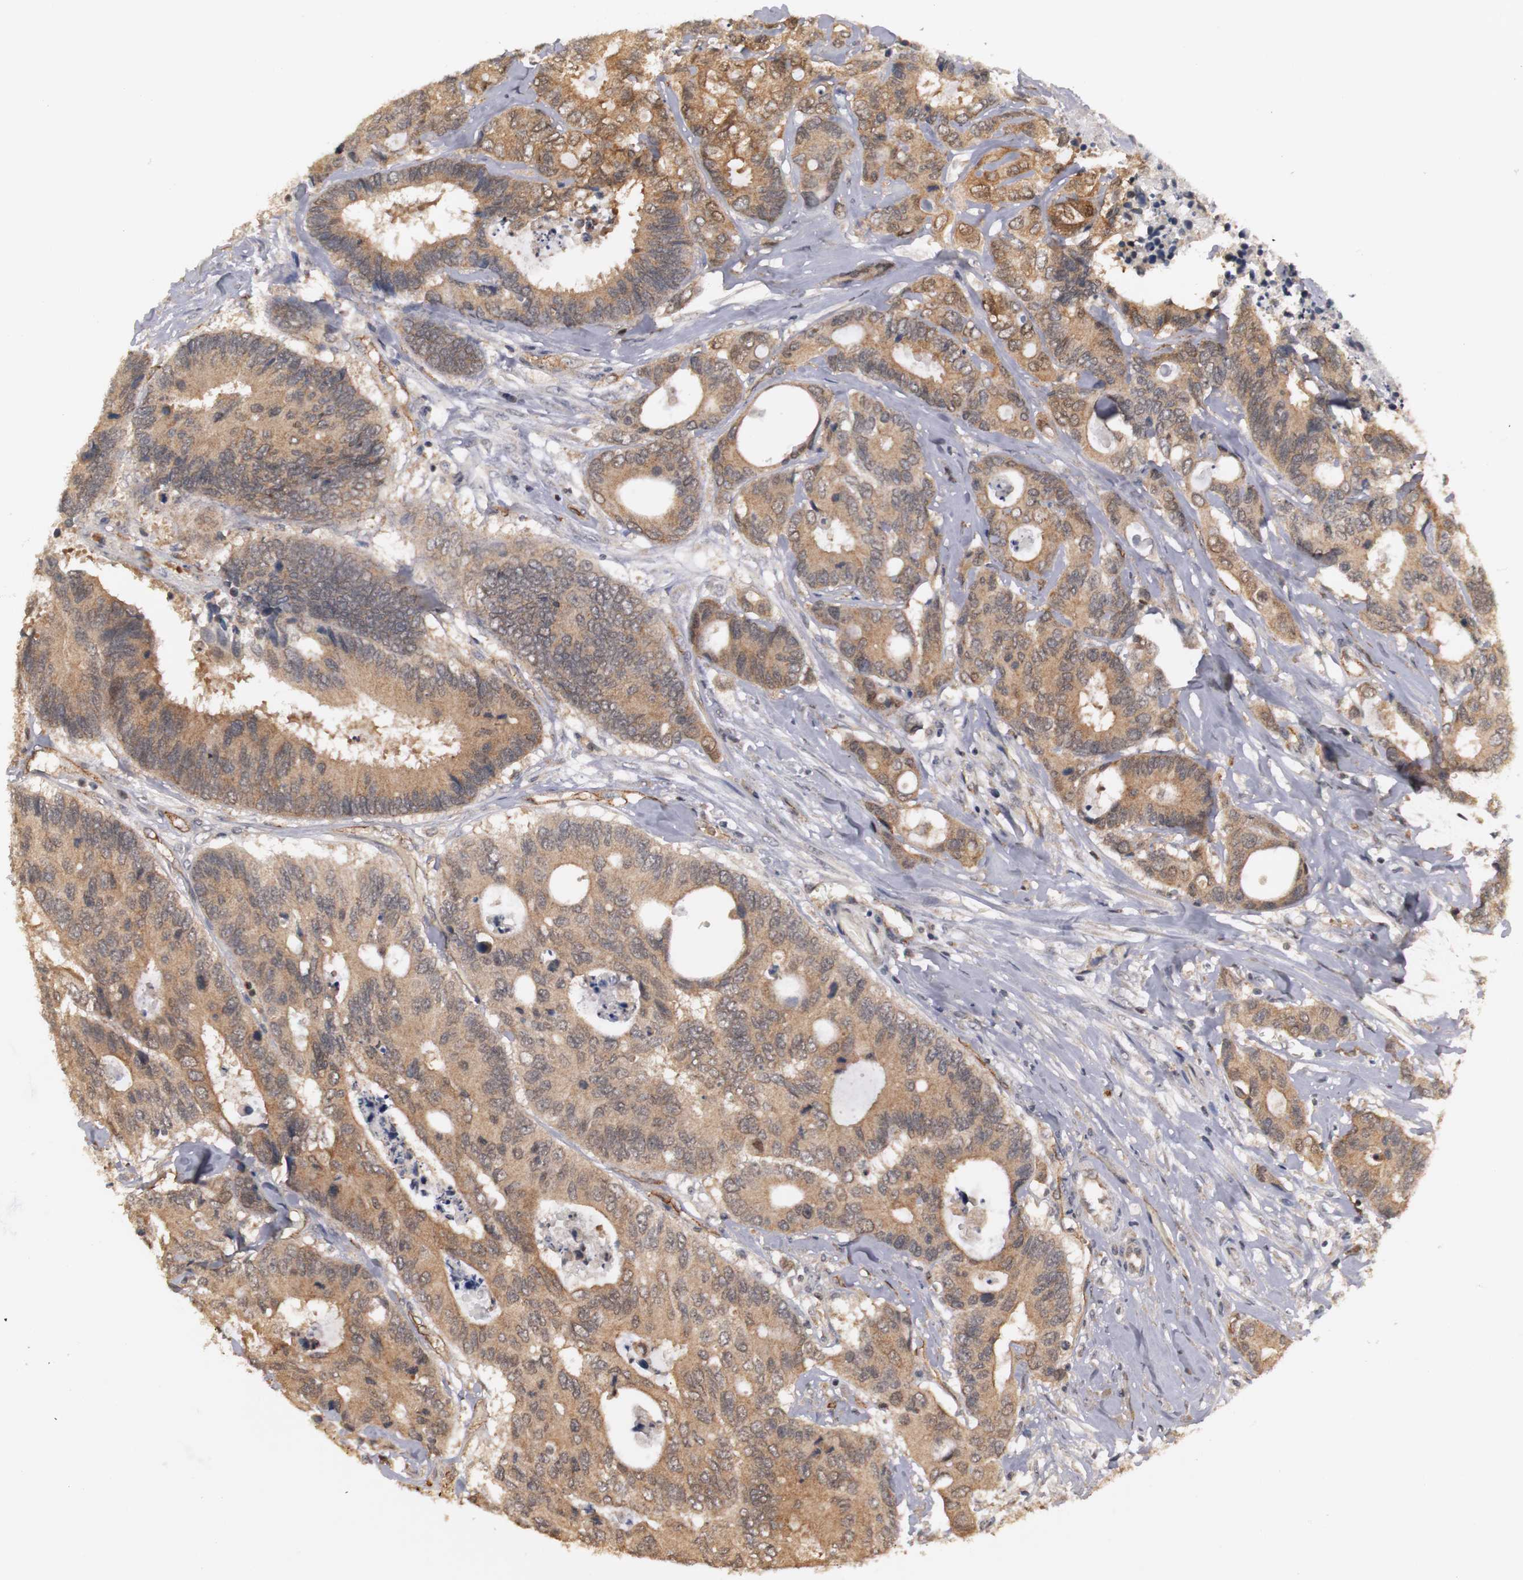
{"staining": {"intensity": "moderate", "quantity": ">75%", "location": "cytoplasmic/membranous"}, "tissue": "colorectal cancer", "cell_type": "Tumor cells", "image_type": "cancer", "snomed": [{"axis": "morphology", "description": "Adenocarcinoma, NOS"}, {"axis": "topography", "description": "Rectum"}], "caption": "Protein expression analysis of adenocarcinoma (colorectal) reveals moderate cytoplasmic/membranous expression in about >75% of tumor cells.", "gene": "PLEKHA1", "patient": {"sex": "male", "age": 55}}